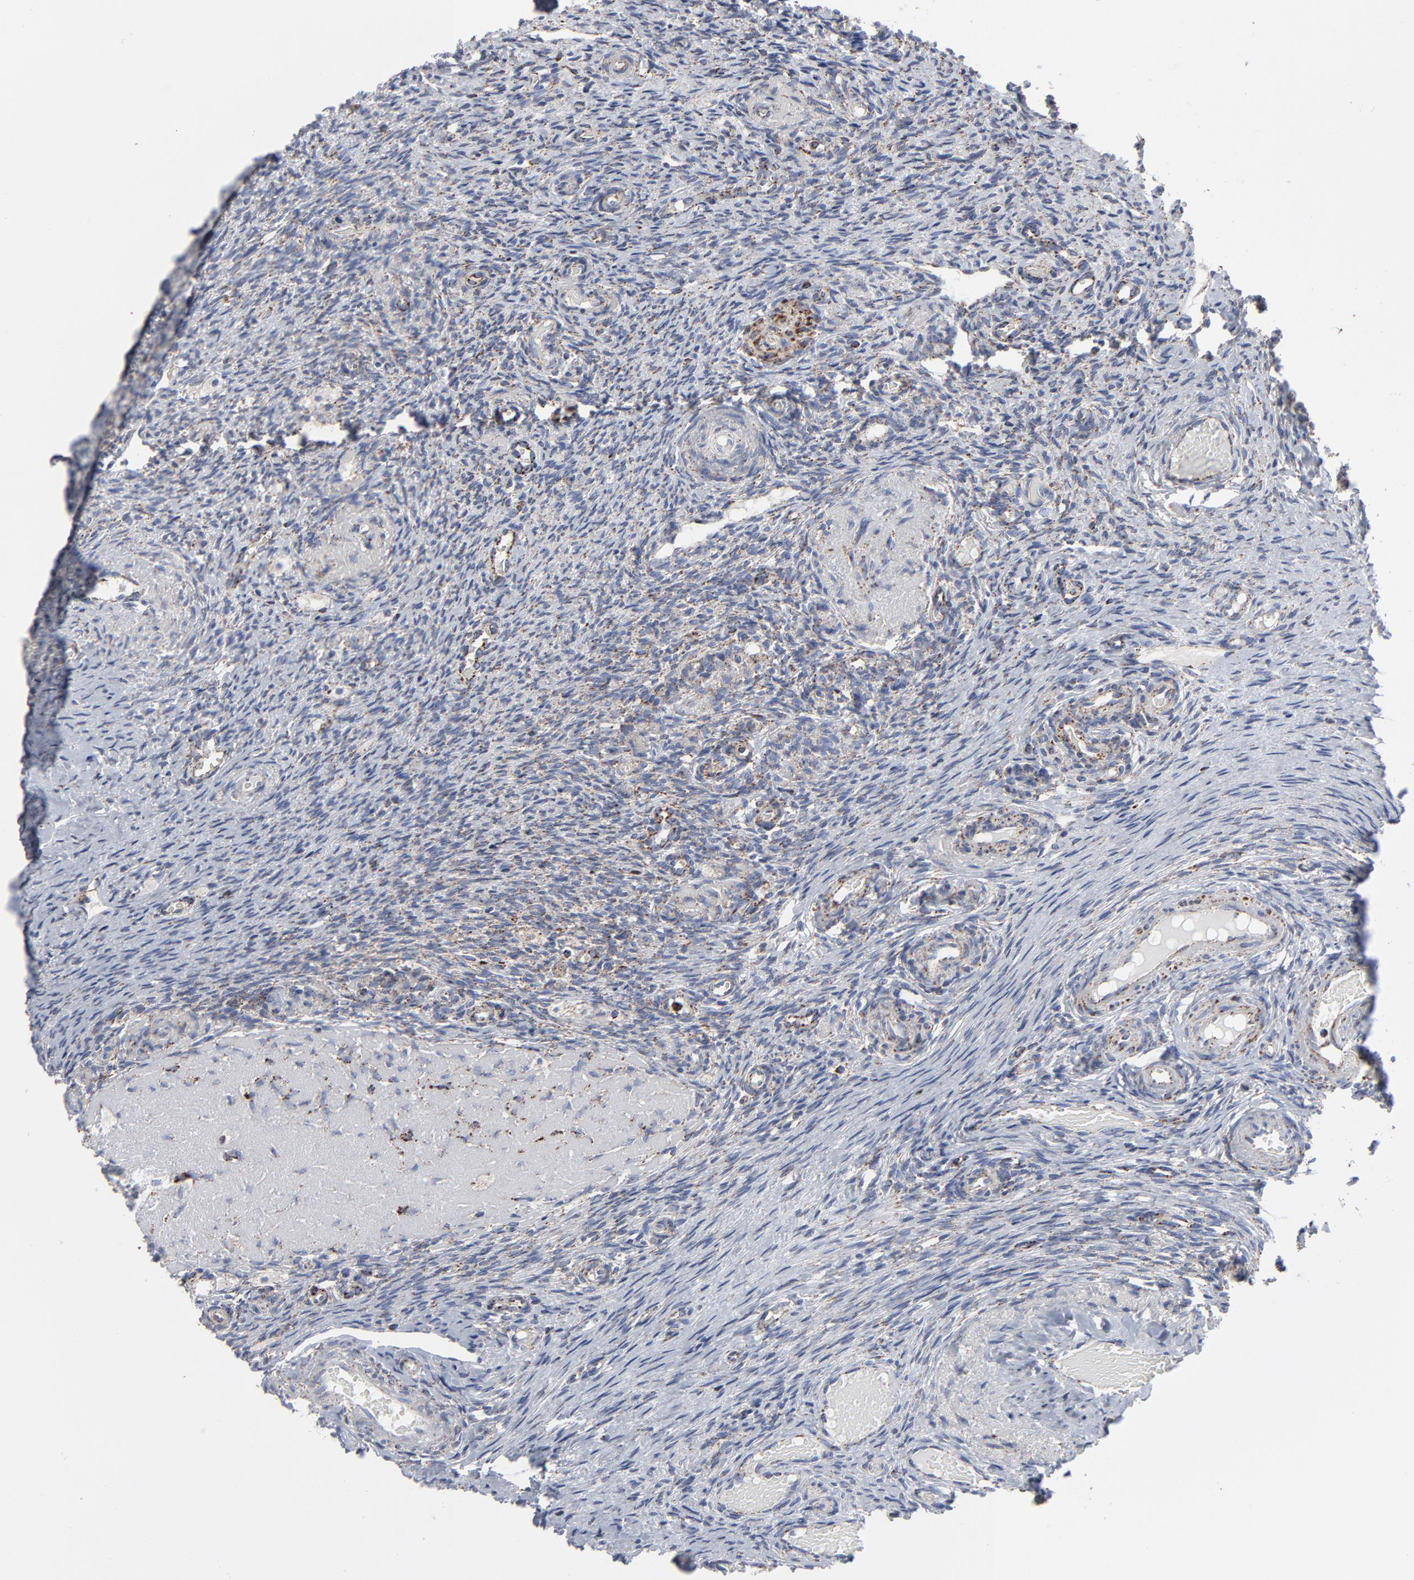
{"staining": {"intensity": "negative", "quantity": "none", "location": "none"}, "tissue": "ovary", "cell_type": "Ovarian stroma cells", "image_type": "normal", "snomed": [{"axis": "morphology", "description": "Normal tissue, NOS"}, {"axis": "topography", "description": "Ovary"}], "caption": "Ovarian stroma cells show no significant protein staining in normal ovary. (Stains: DAB immunohistochemistry (IHC) with hematoxylin counter stain, Microscopy: brightfield microscopy at high magnification).", "gene": "TXNRD2", "patient": {"sex": "female", "age": 60}}